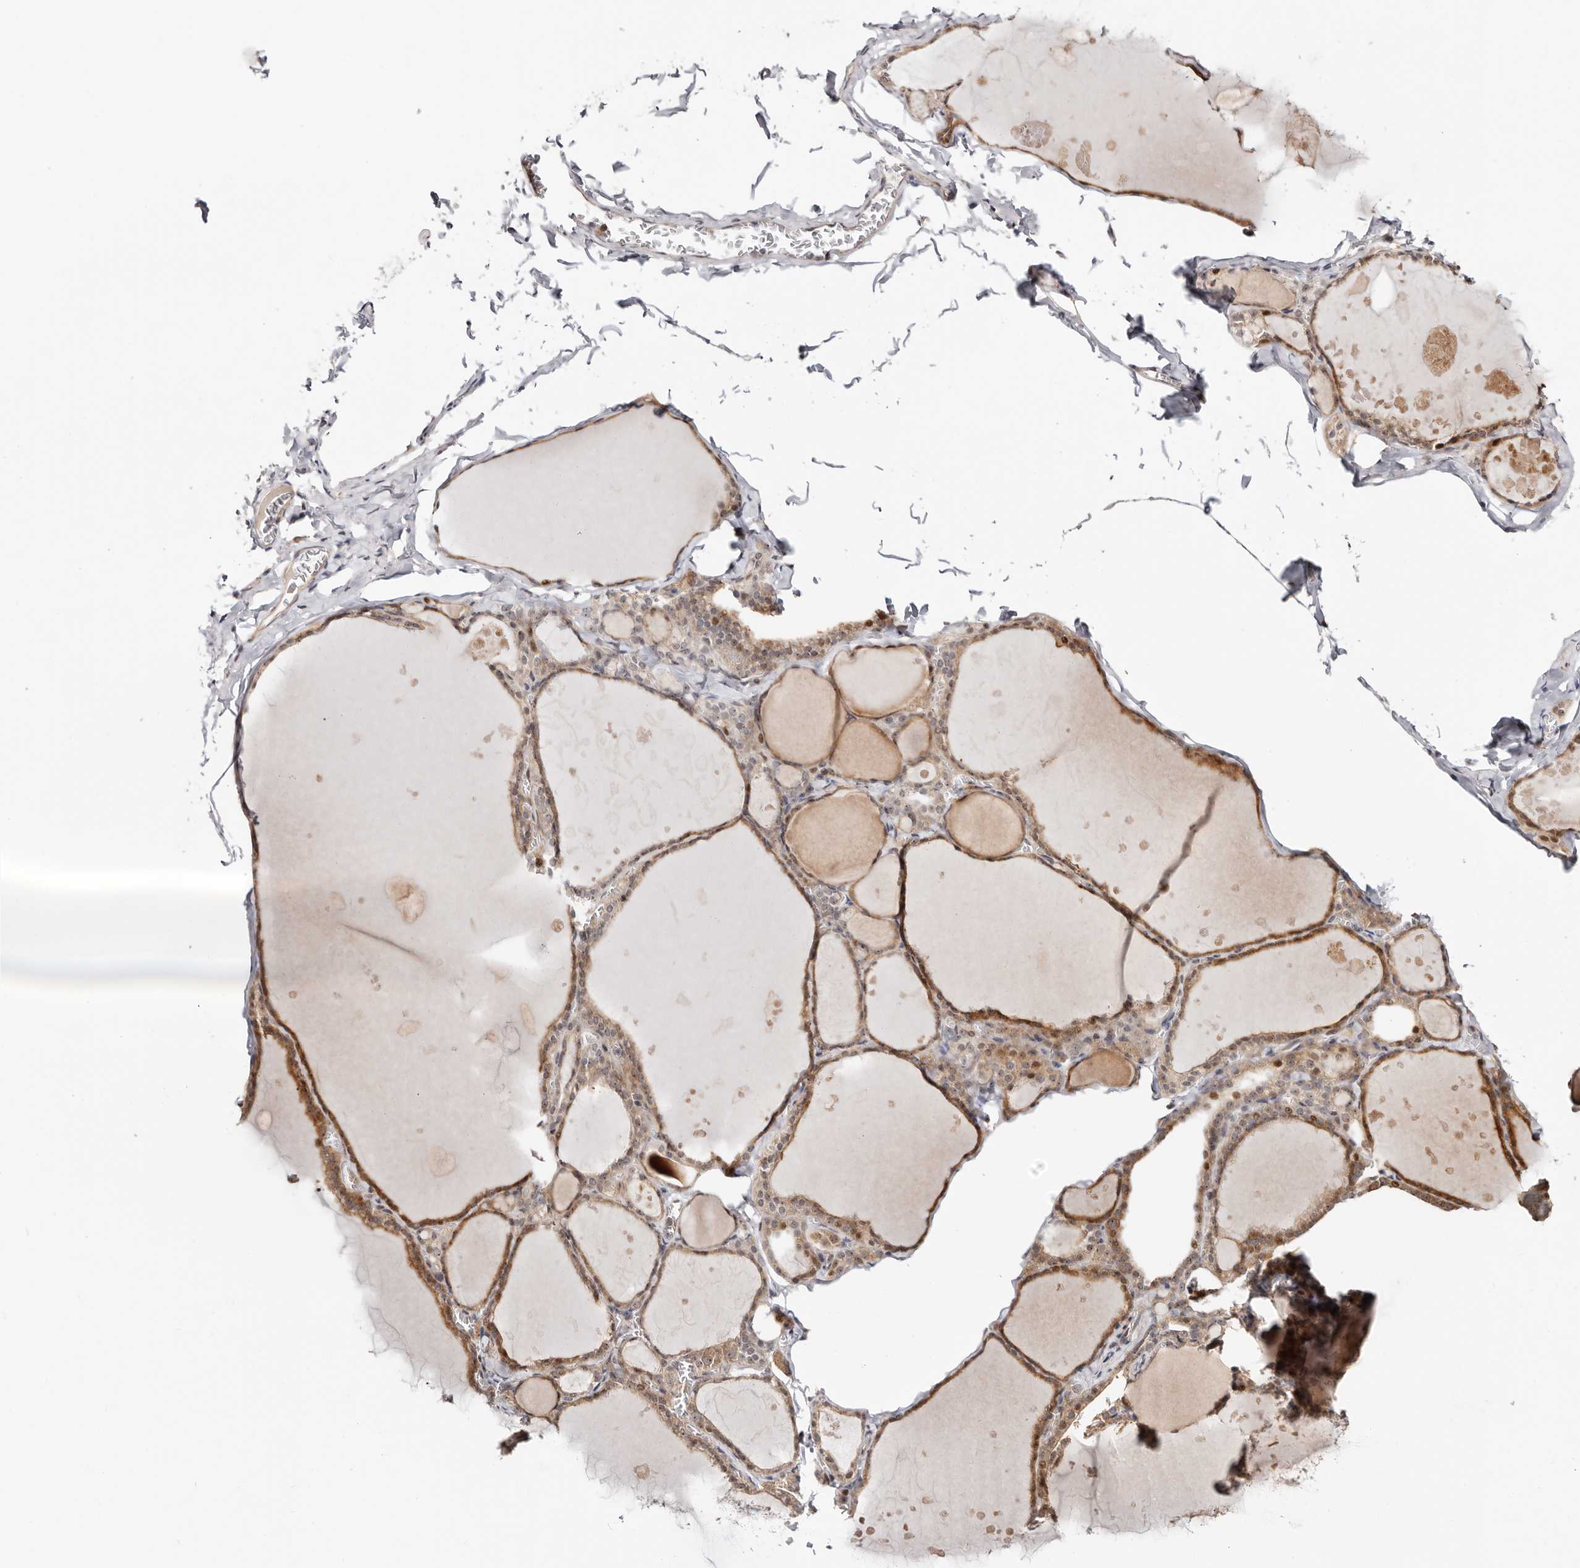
{"staining": {"intensity": "moderate", "quantity": ">75%", "location": "cytoplasmic/membranous,nuclear"}, "tissue": "thyroid gland", "cell_type": "Glandular cells", "image_type": "normal", "snomed": [{"axis": "morphology", "description": "Normal tissue, NOS"}, {"axis": "topography", "description": "Thyroid gland"}], "caption": "Protein expression by immunohistochemistry reveals moderate cytoplasmic/membranous,nuclear staining in about >75% of glandular cells in normal thyroid gland.", "gene": "ODF2L", "patient": {"sex": "male", "age": 56}}